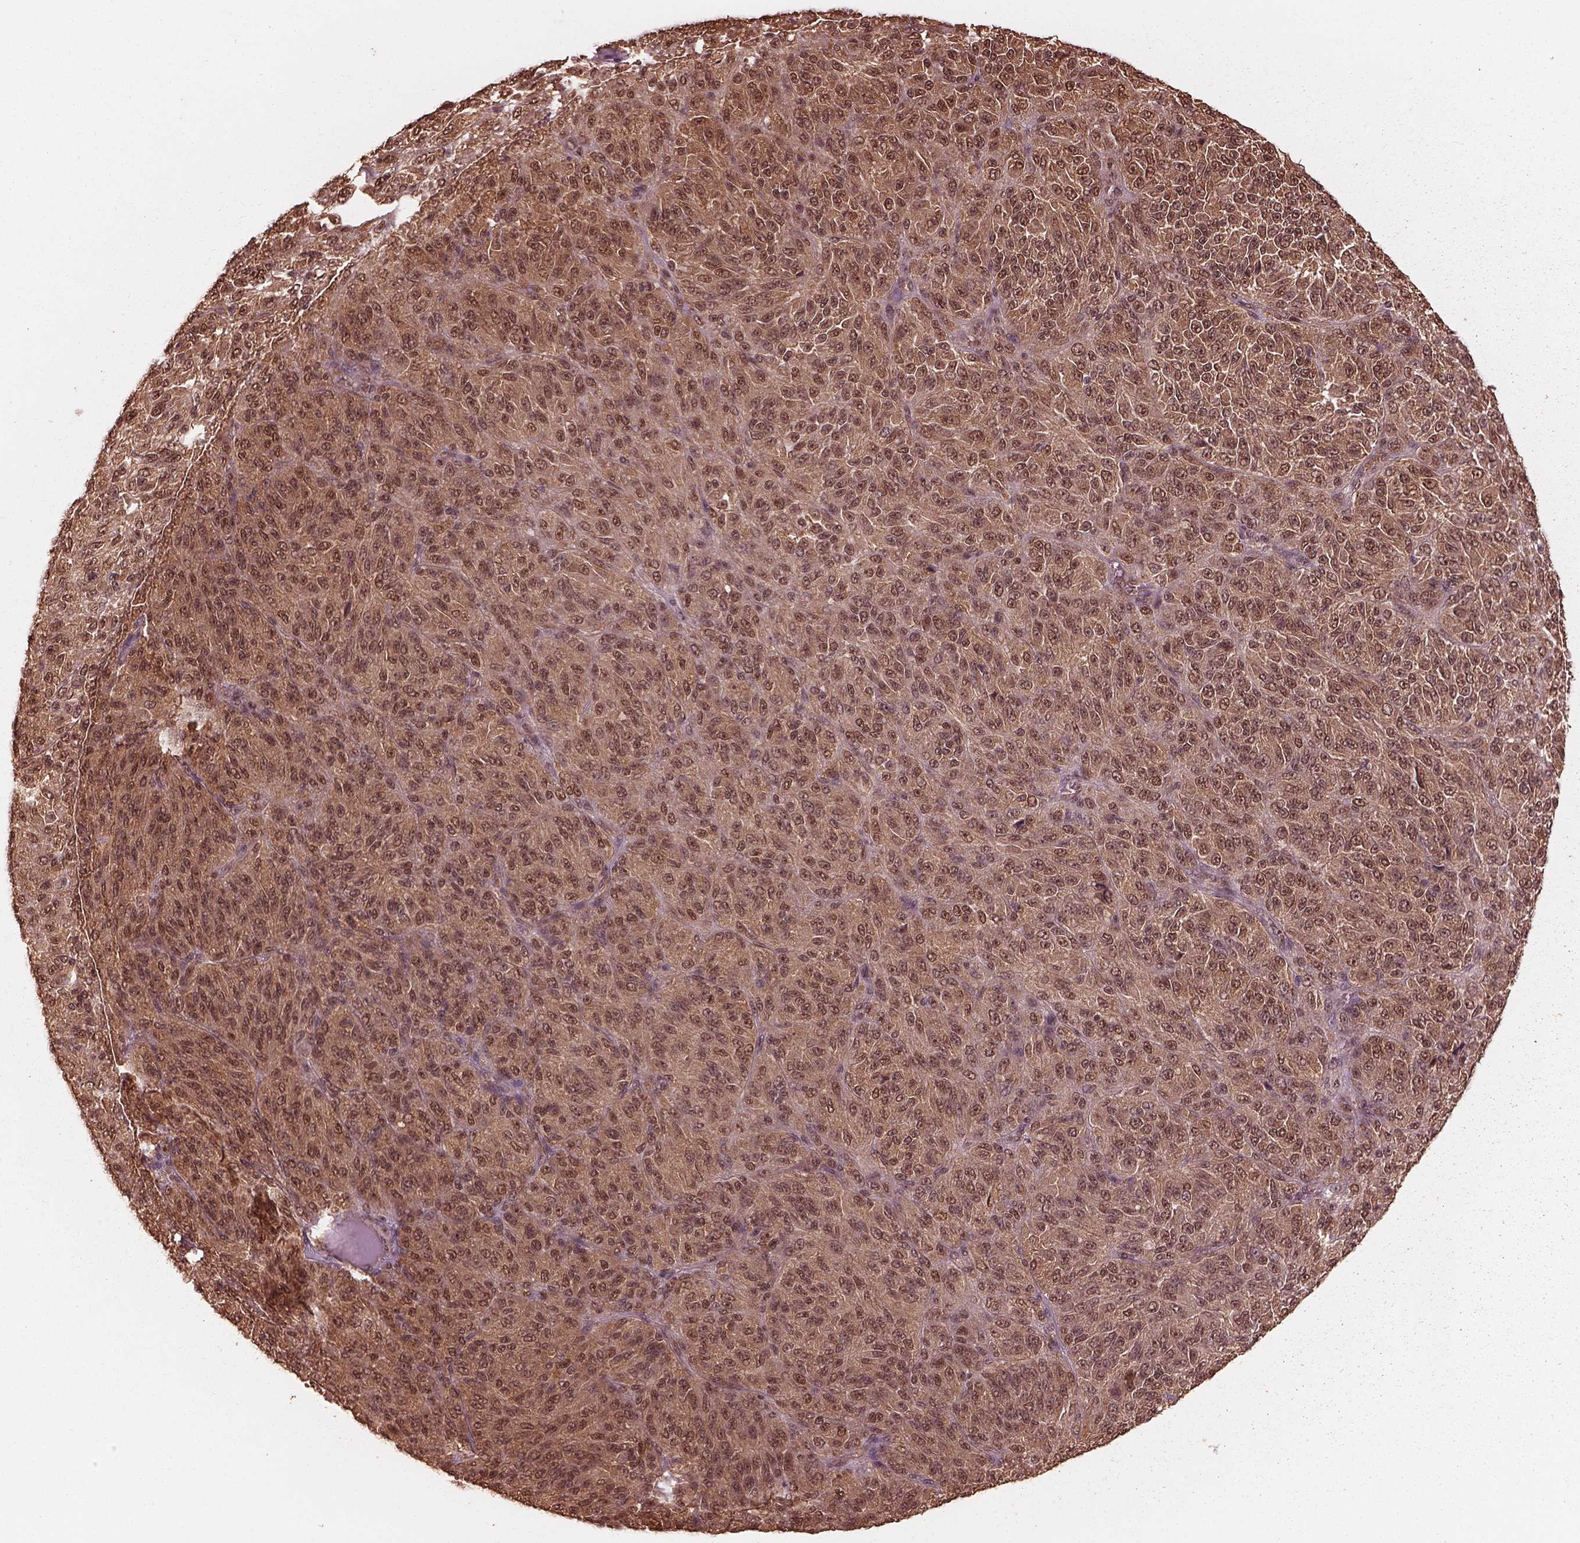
{"staining": {"intensity": "moderate", "quantity": "25%-75%", "location": "cytoplasmic/membranous"}, "tissue": "melanoma", "cell_type": "Tumor cells", "image_type": "cancer", "snomed": [{"axis": "morphology", "description": "Malignant melanoma, Metastatic site"}, {"axis": "topography", "description": "Brain"}], "caption": "Moderate cytoplasmic/membranous positivity for a protein is present in about 25%-75% of tumor cells of malignant melanoma (metastatic site) using IHC.", "gene": "PSMC5", "patient": {"sex": "female", "age": 56}}